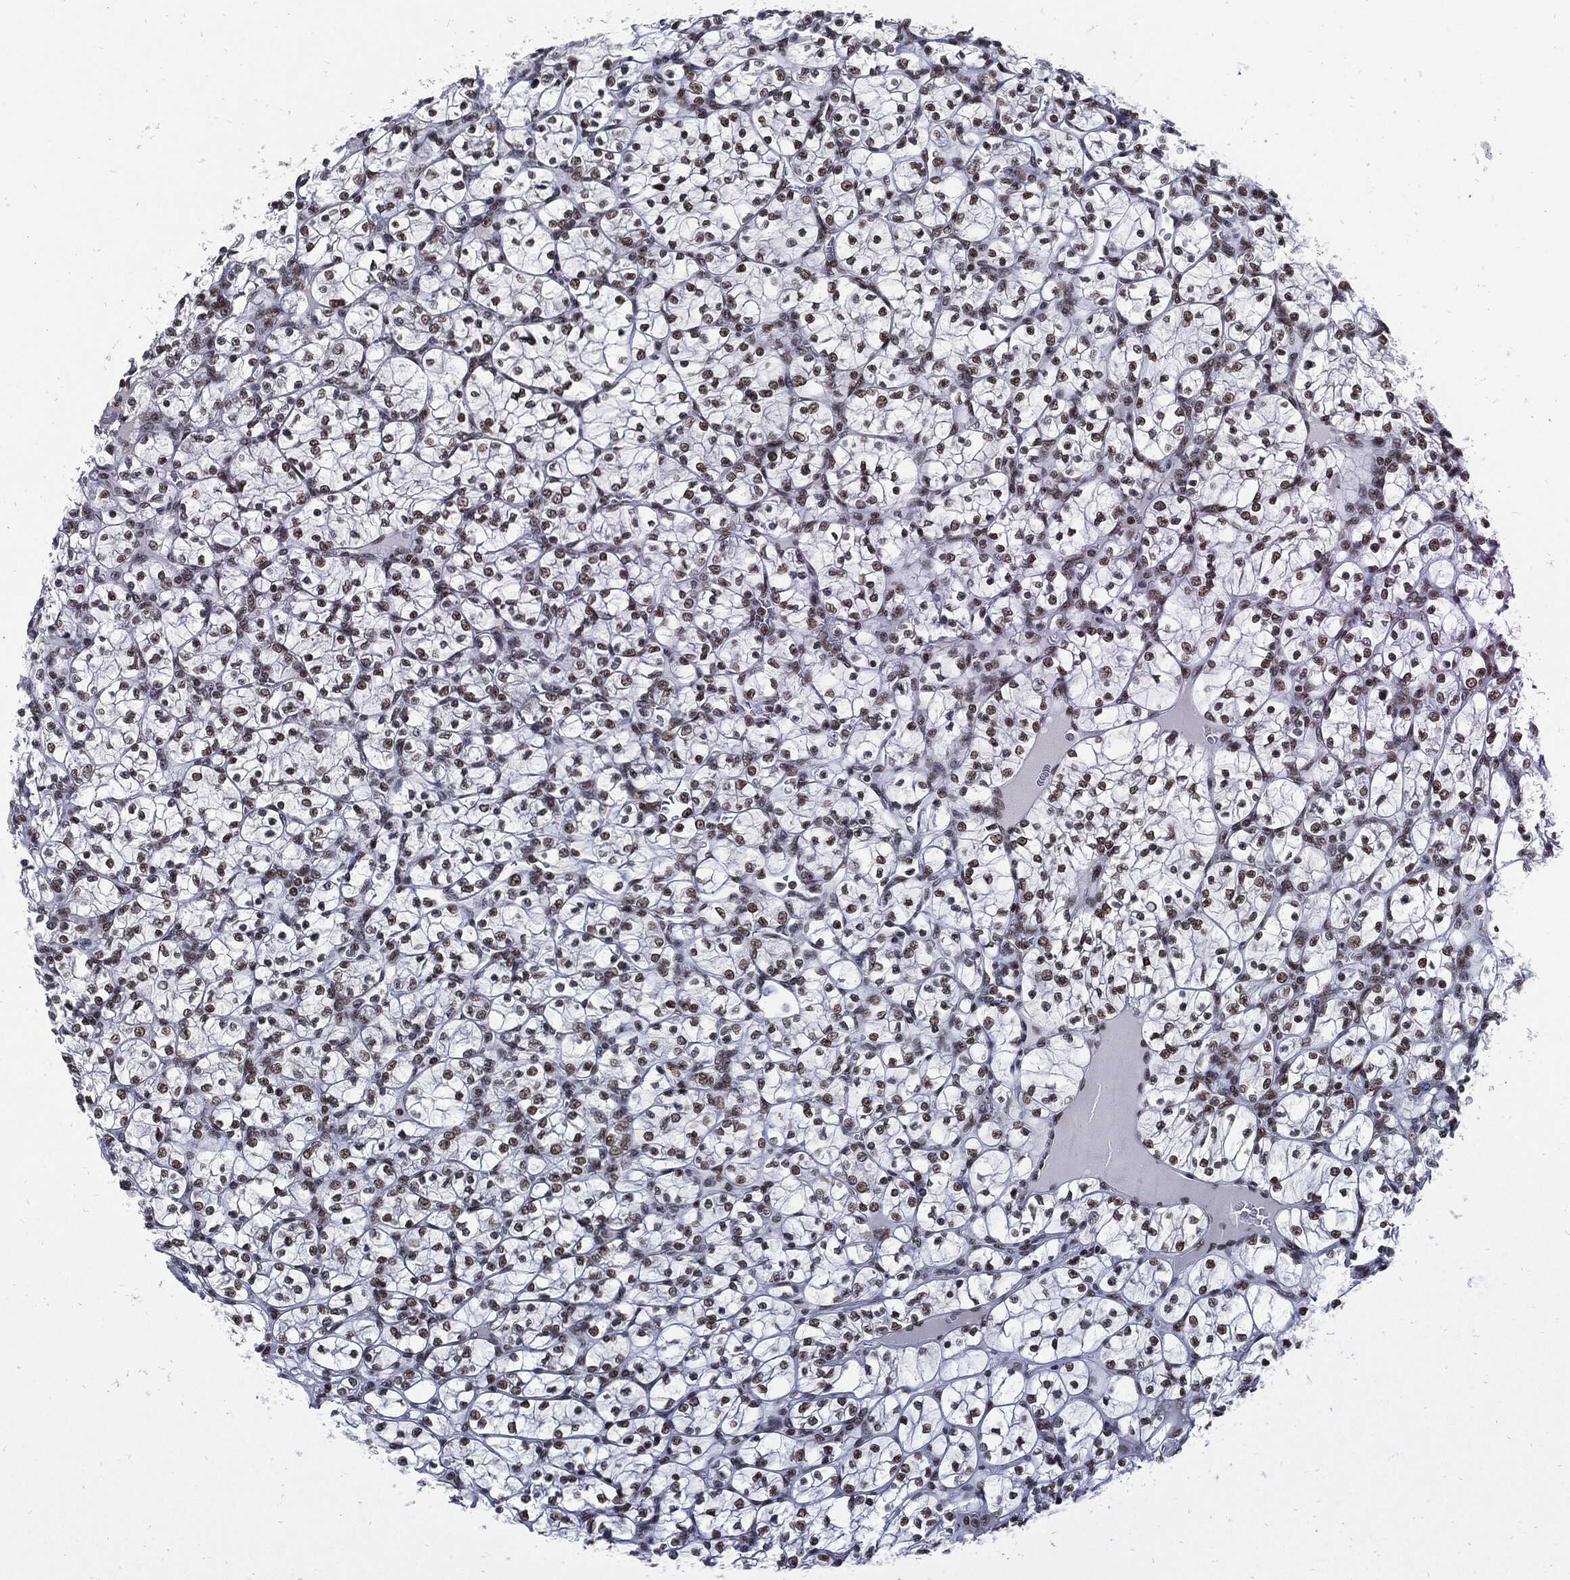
{"staining": {"intensity": "moderate", "quantity": "25%-75%", "location": "nuclear"}, "tissue": "renal cancer", "cell_type": "Tumor cells", "image_type": "cancer", "snomed": [{"axis": "morphology", "description": "Adenocarcinoma, NOS"}, {"axis": "topography", "description": "Kidney"}], "caption": "Renal cancer (adenocarcinoma) stained with a protein marker displays moderate staining in tumor cells.", "gene": "TERF2", "patient": {"sex": "female", "age": 89}}